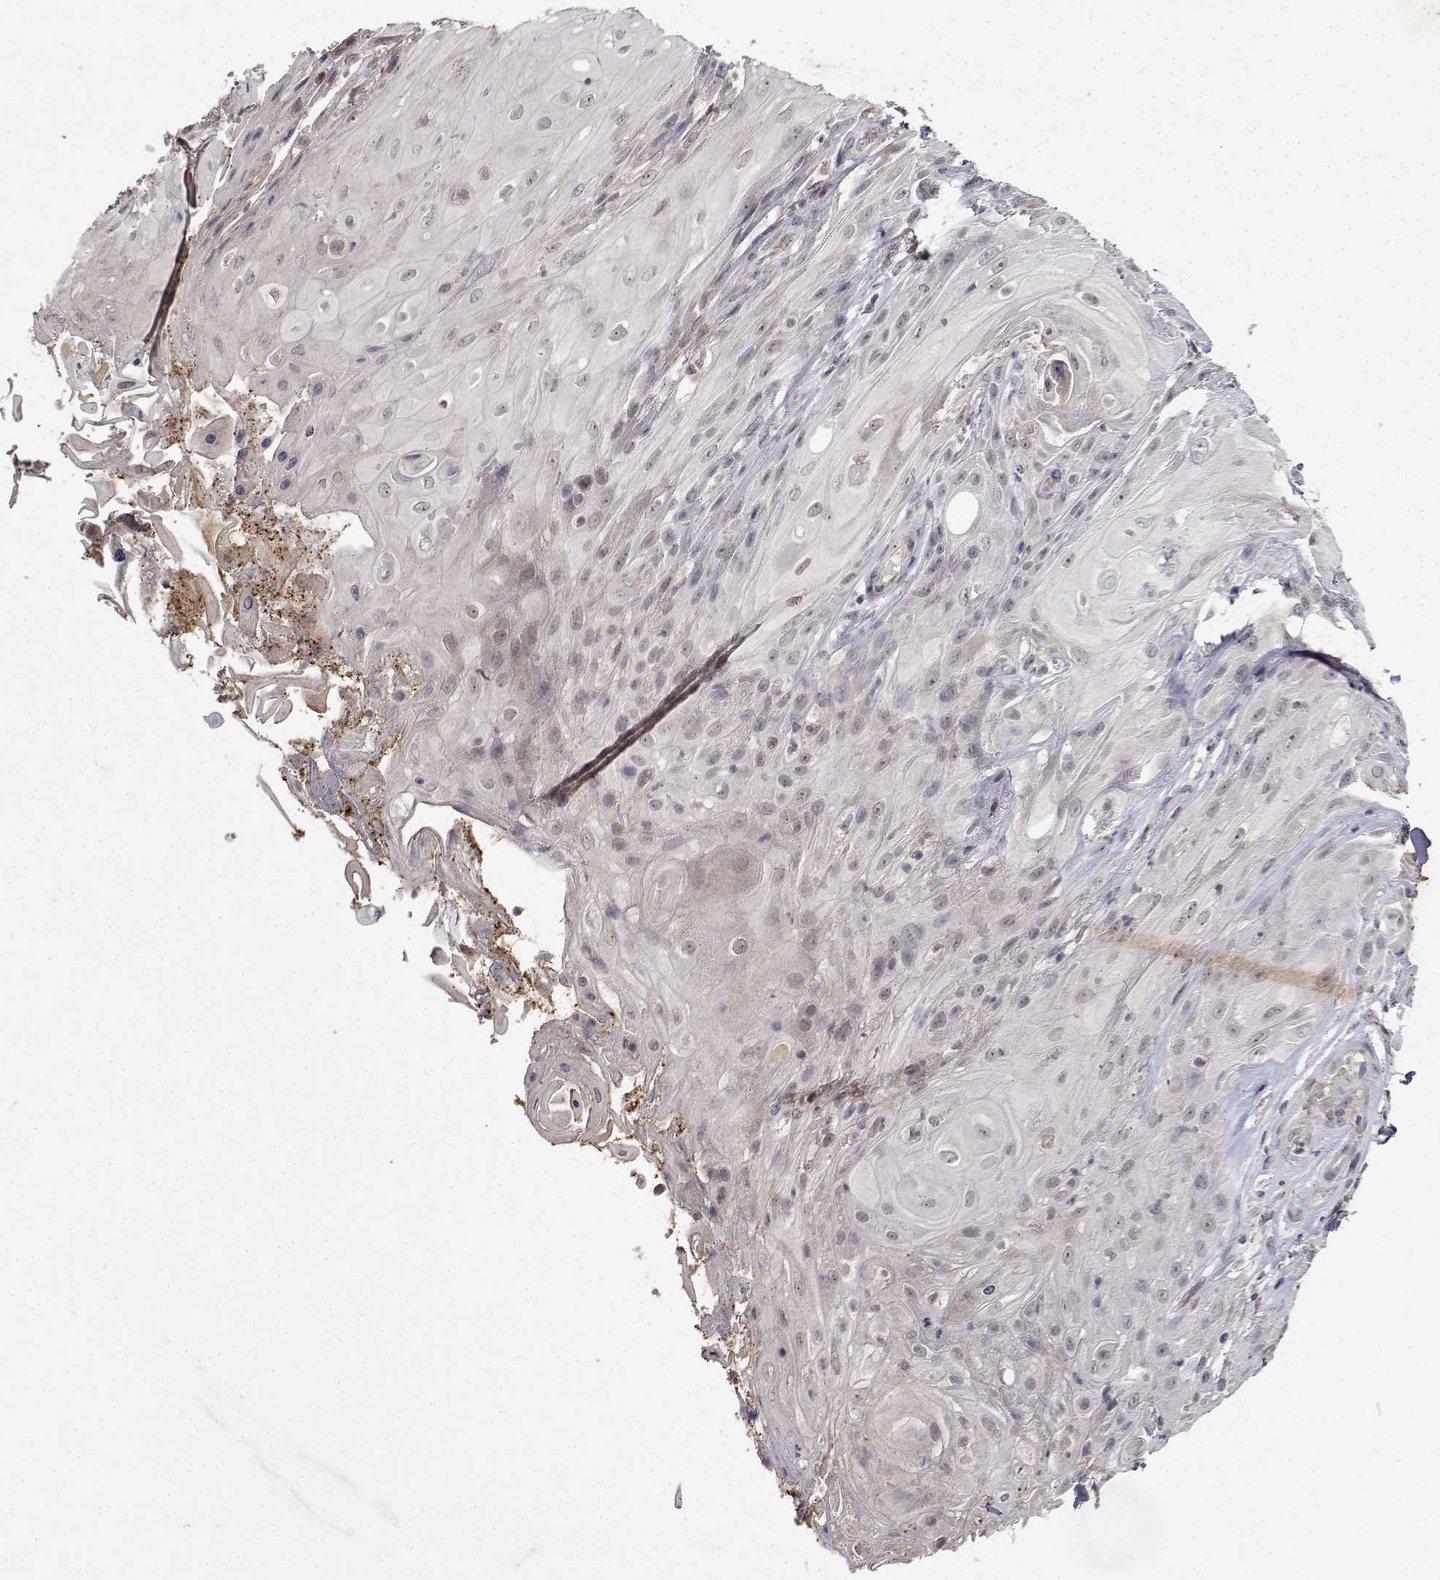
{"staining": {"intensity": "negative", "quantity": "none", "location": "none"}, "tissue": "skin cancer", "cell_type": "Tumor cells", "image_type": "cancer", "snomed": [{"axis": "morphology", "description": "Squamous cell carcinoma, NOS"}, {"axis": "topography", "description": "Skin"}], "caption": "Micrograph shows no significant protein staining in tumor cells of skin squamous cell carcinoma.", "gene": "BDNF", "patient": {"sex": "male", "age": 62}}